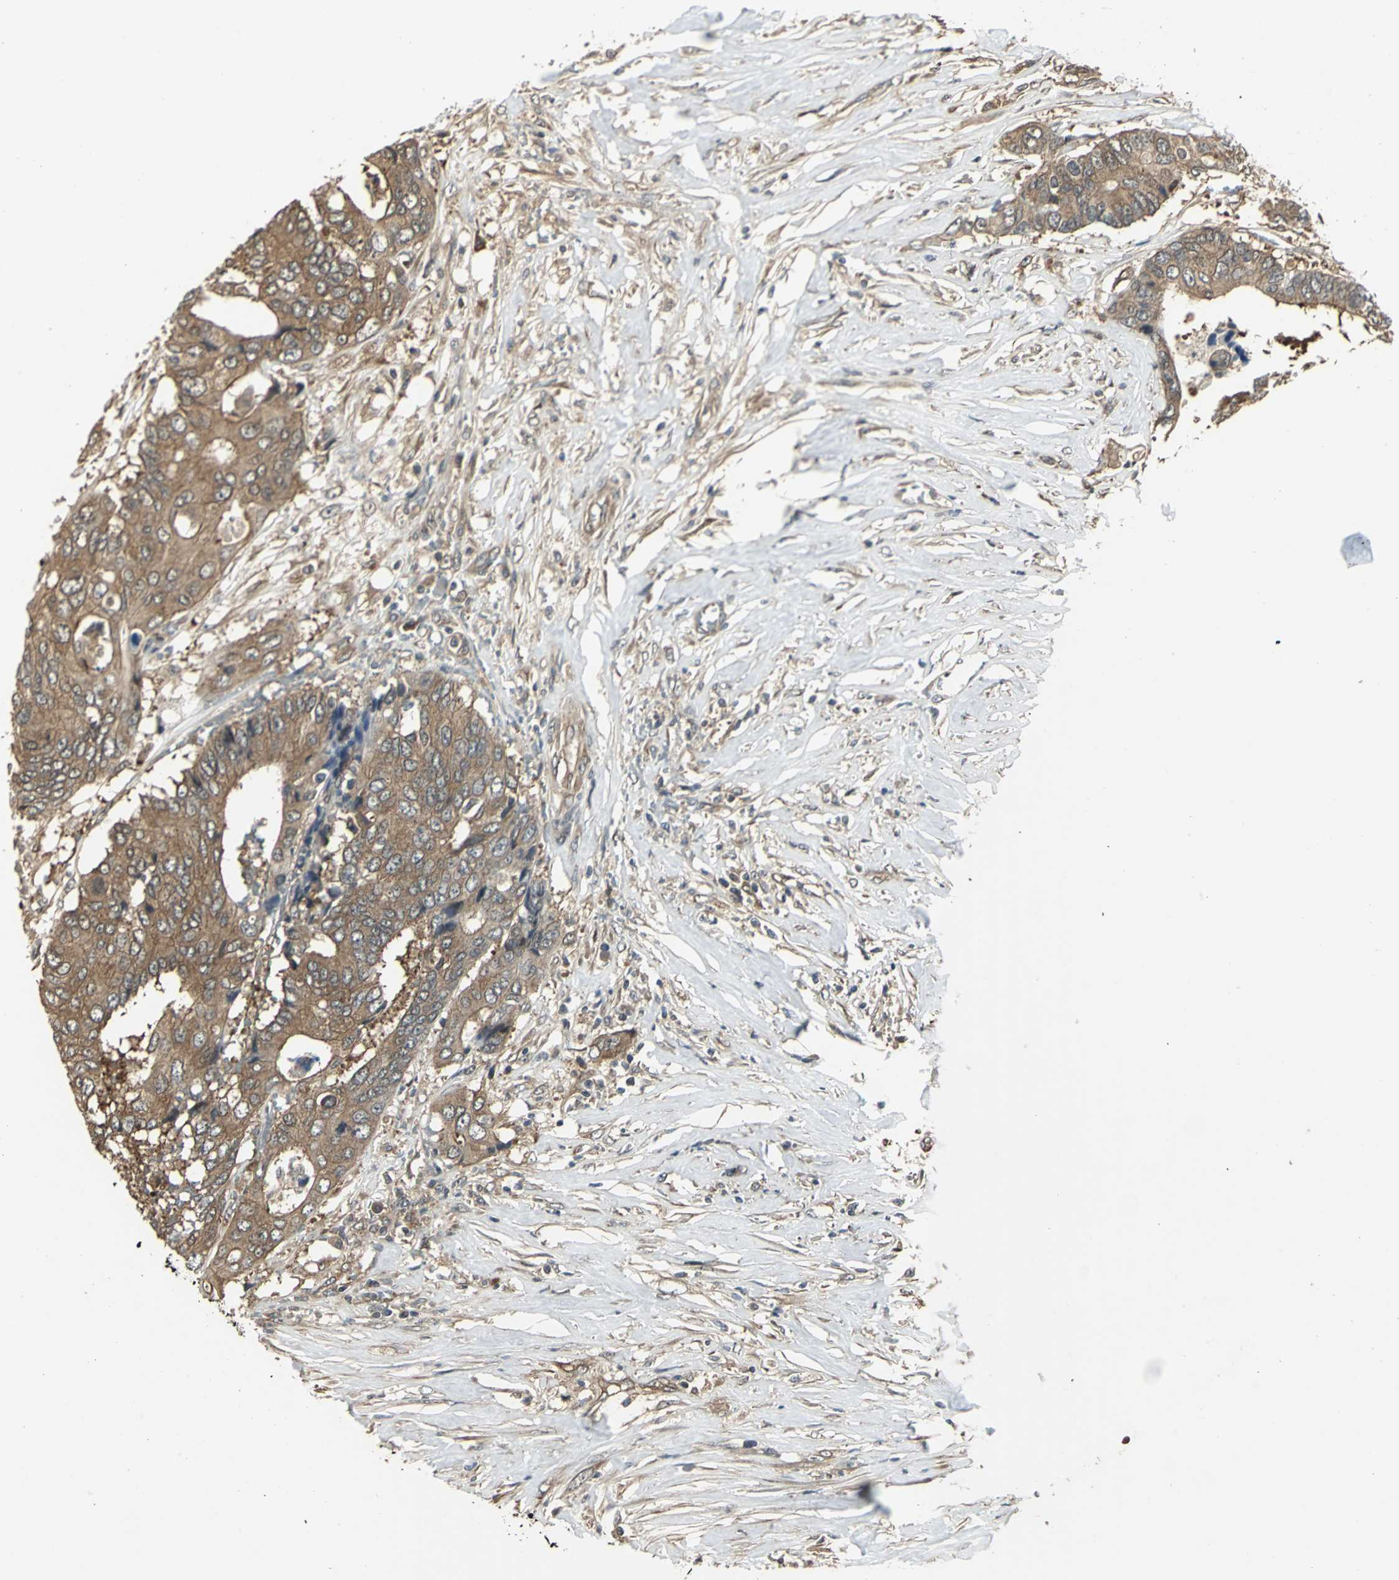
{"staining": {"intensity": "moderate", "quantity": ">75%", "location": "cytoplasmic/membranous"}, "tissue": "colorectal cancer", "cell_type": "Tumor cells", "image_type": "cancer", "snomed": [{"axis": "morphology", "description": "Adenocarcinoma, NOS"}, {"axis": "topography", "description": "Rectum"}], "caption": "A medium amount of moderate cytoplasmic/membranous staining is identified in about >75% of tumor cells in colorectal cancer tissue. (IHC, brightfield microscopy, high magnification).", "gene": "PFDN1", "patient": {"sex": "male", "age": 55}}